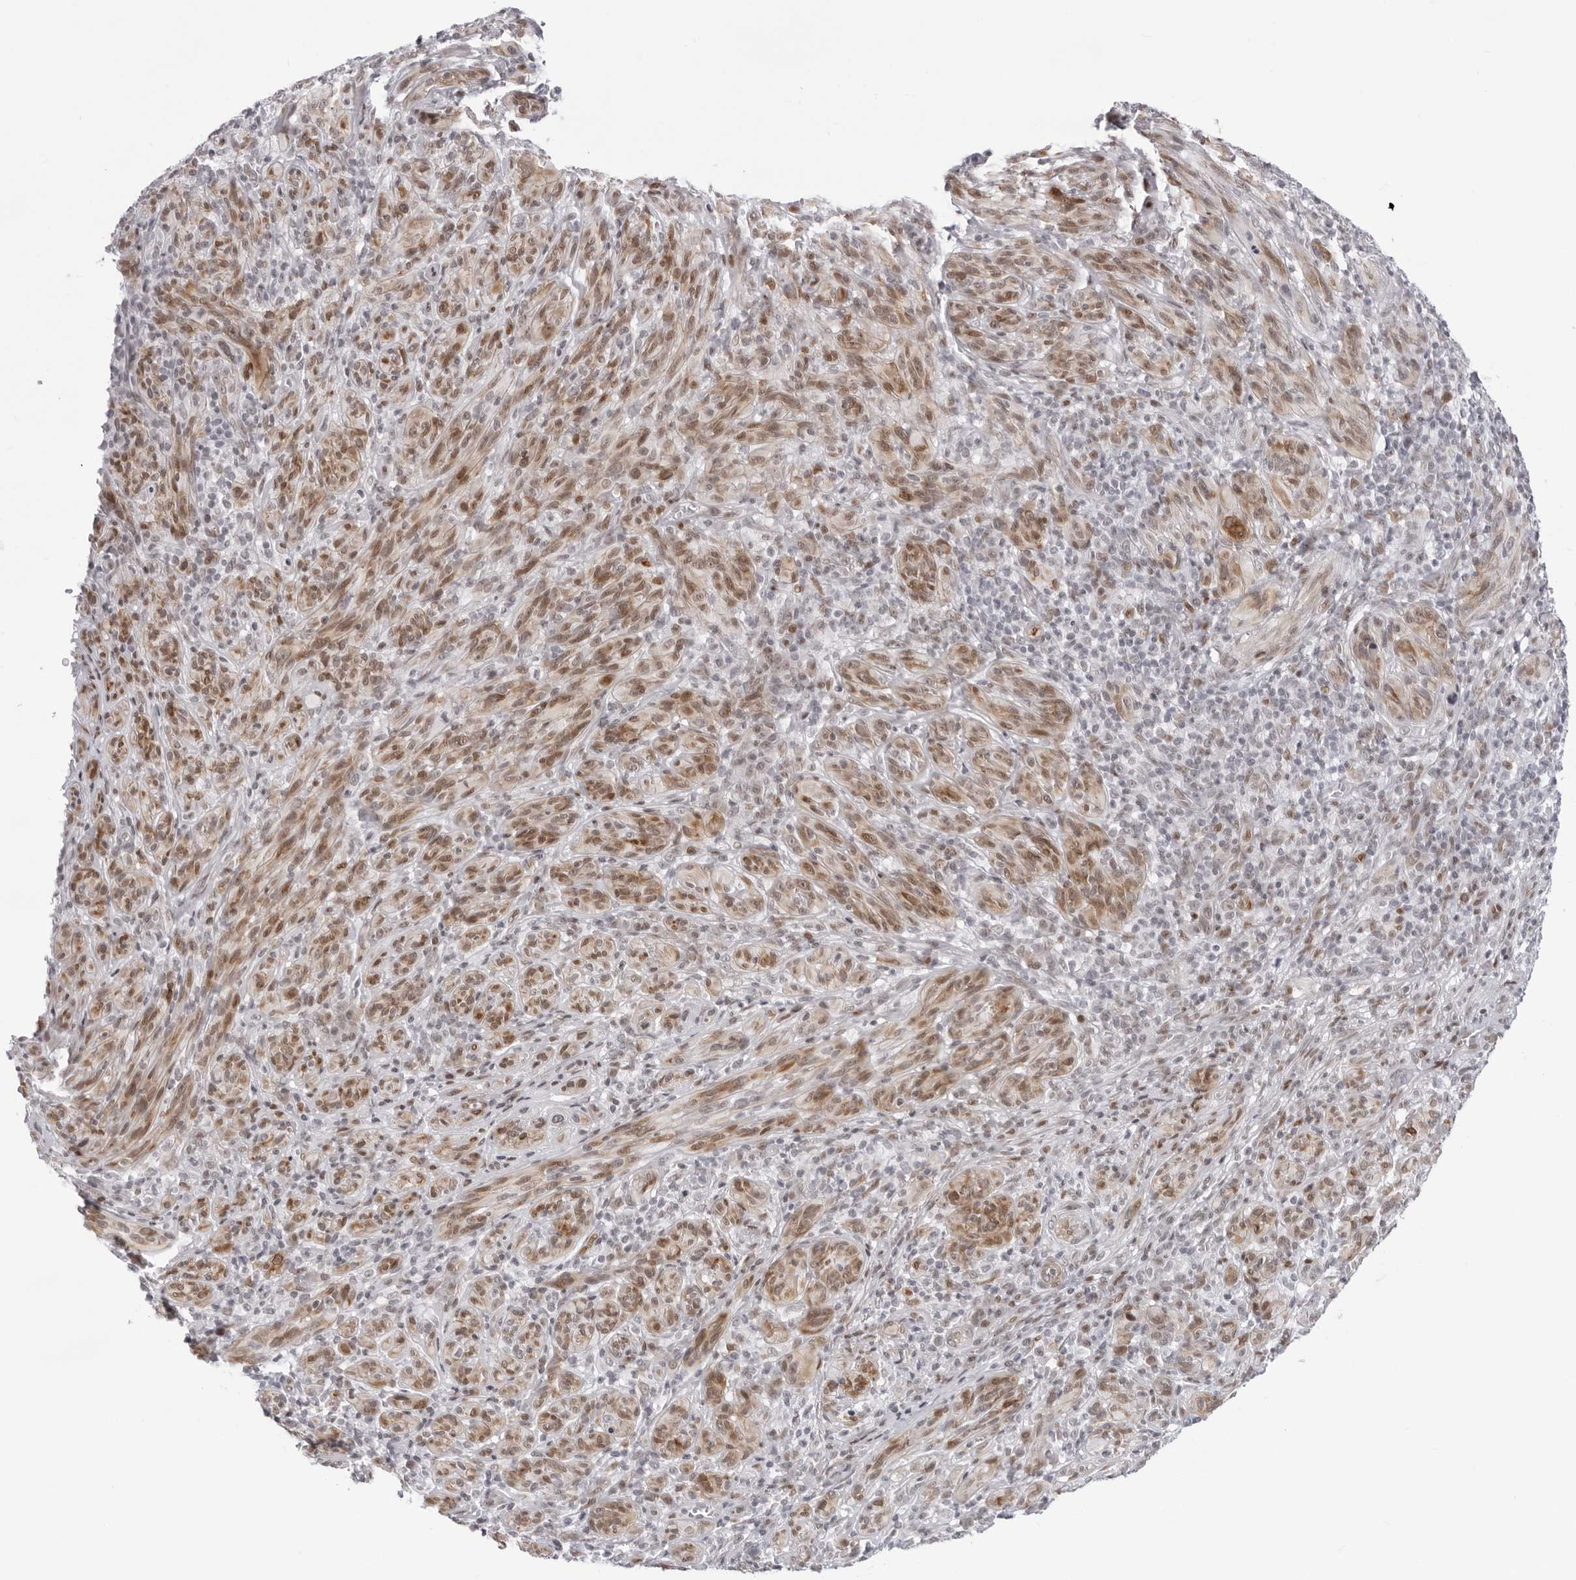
{"staining": {"intensity": "moderate", "quantity": ">75%", "location": "cytoplasmic/membranous,nuclear"}, "tissue": "melanoma", "cell_type": "Tumor cells", "image_type": "cancer", "snomed": [{"axis": "morphology", "description": "Malignant melanoma, NOS"}, {"axis": "topography", "description": "Skin of head"}], "caption": "Melanoma stained for a protein reveals moderate cytoplasmic/membranous and nuclear positivity in tumor cells.", "gene": "NTPCR", "patient": {"sex": "male", "age": 96}}